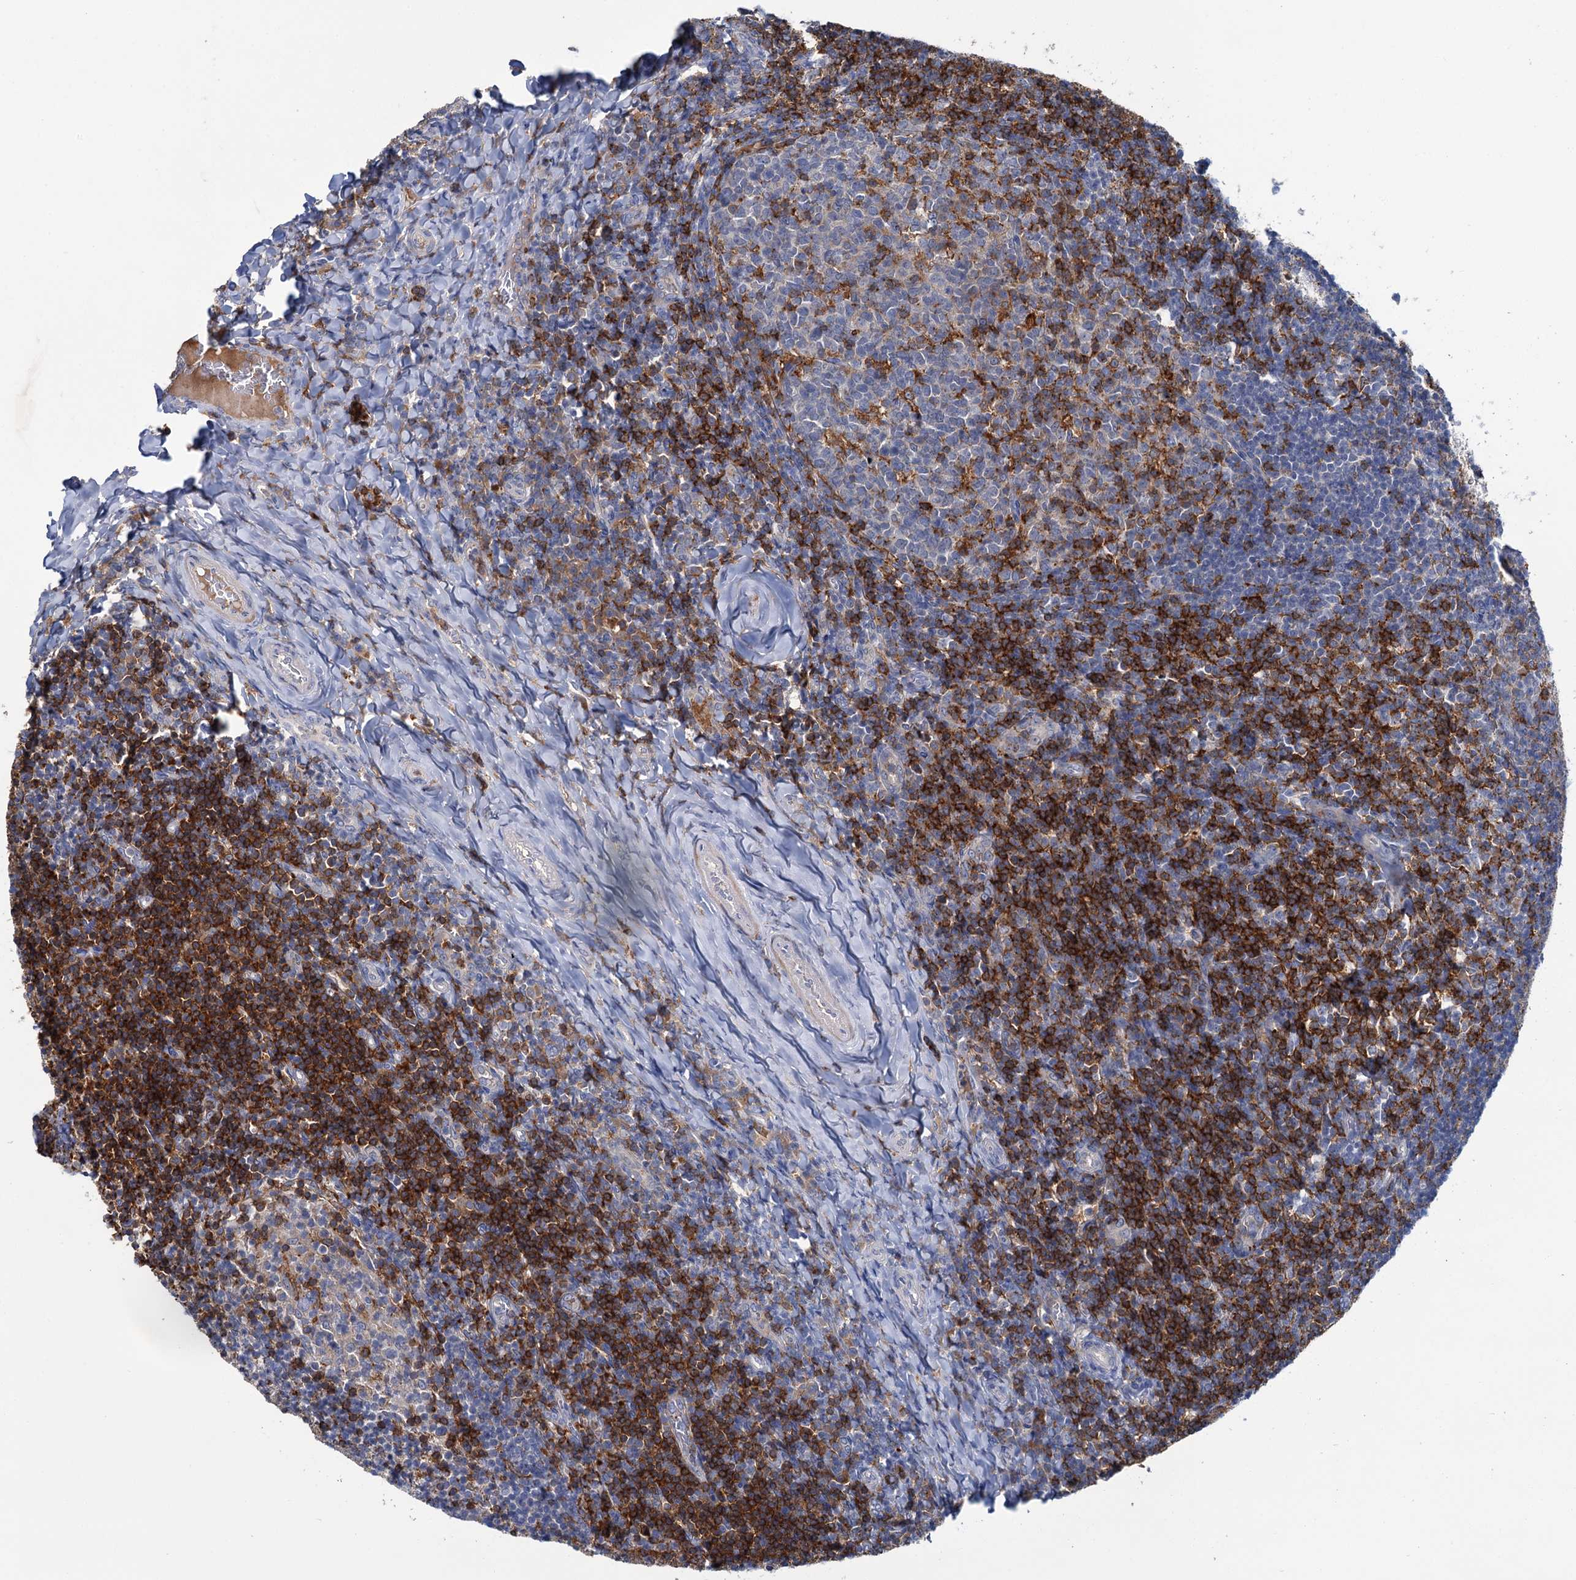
{"staining": {"intensity": "moderate", "quantity": "<25%", "location": "cytoplasmic/membranous"}, "tissue": "tonsil", "cell_type": "Germinal center cells", "image_type": "normal", "snomed": [{"axis": "morphology", "description": "Normal tissue, NOS"}, {"axis": "topography", "description": "Tonsil"}], "caption": "High-power microscopy captured an IHC photomicrograph of unremarkable tonsil, revealing moderate cytoplasmic/membranous staining in about <25% of germinal center cells. (Brightfield microscopy of DAB IHC at high magnification).", "gene": "FGFR2", "patient": {"sex": "female", "age": 10}}